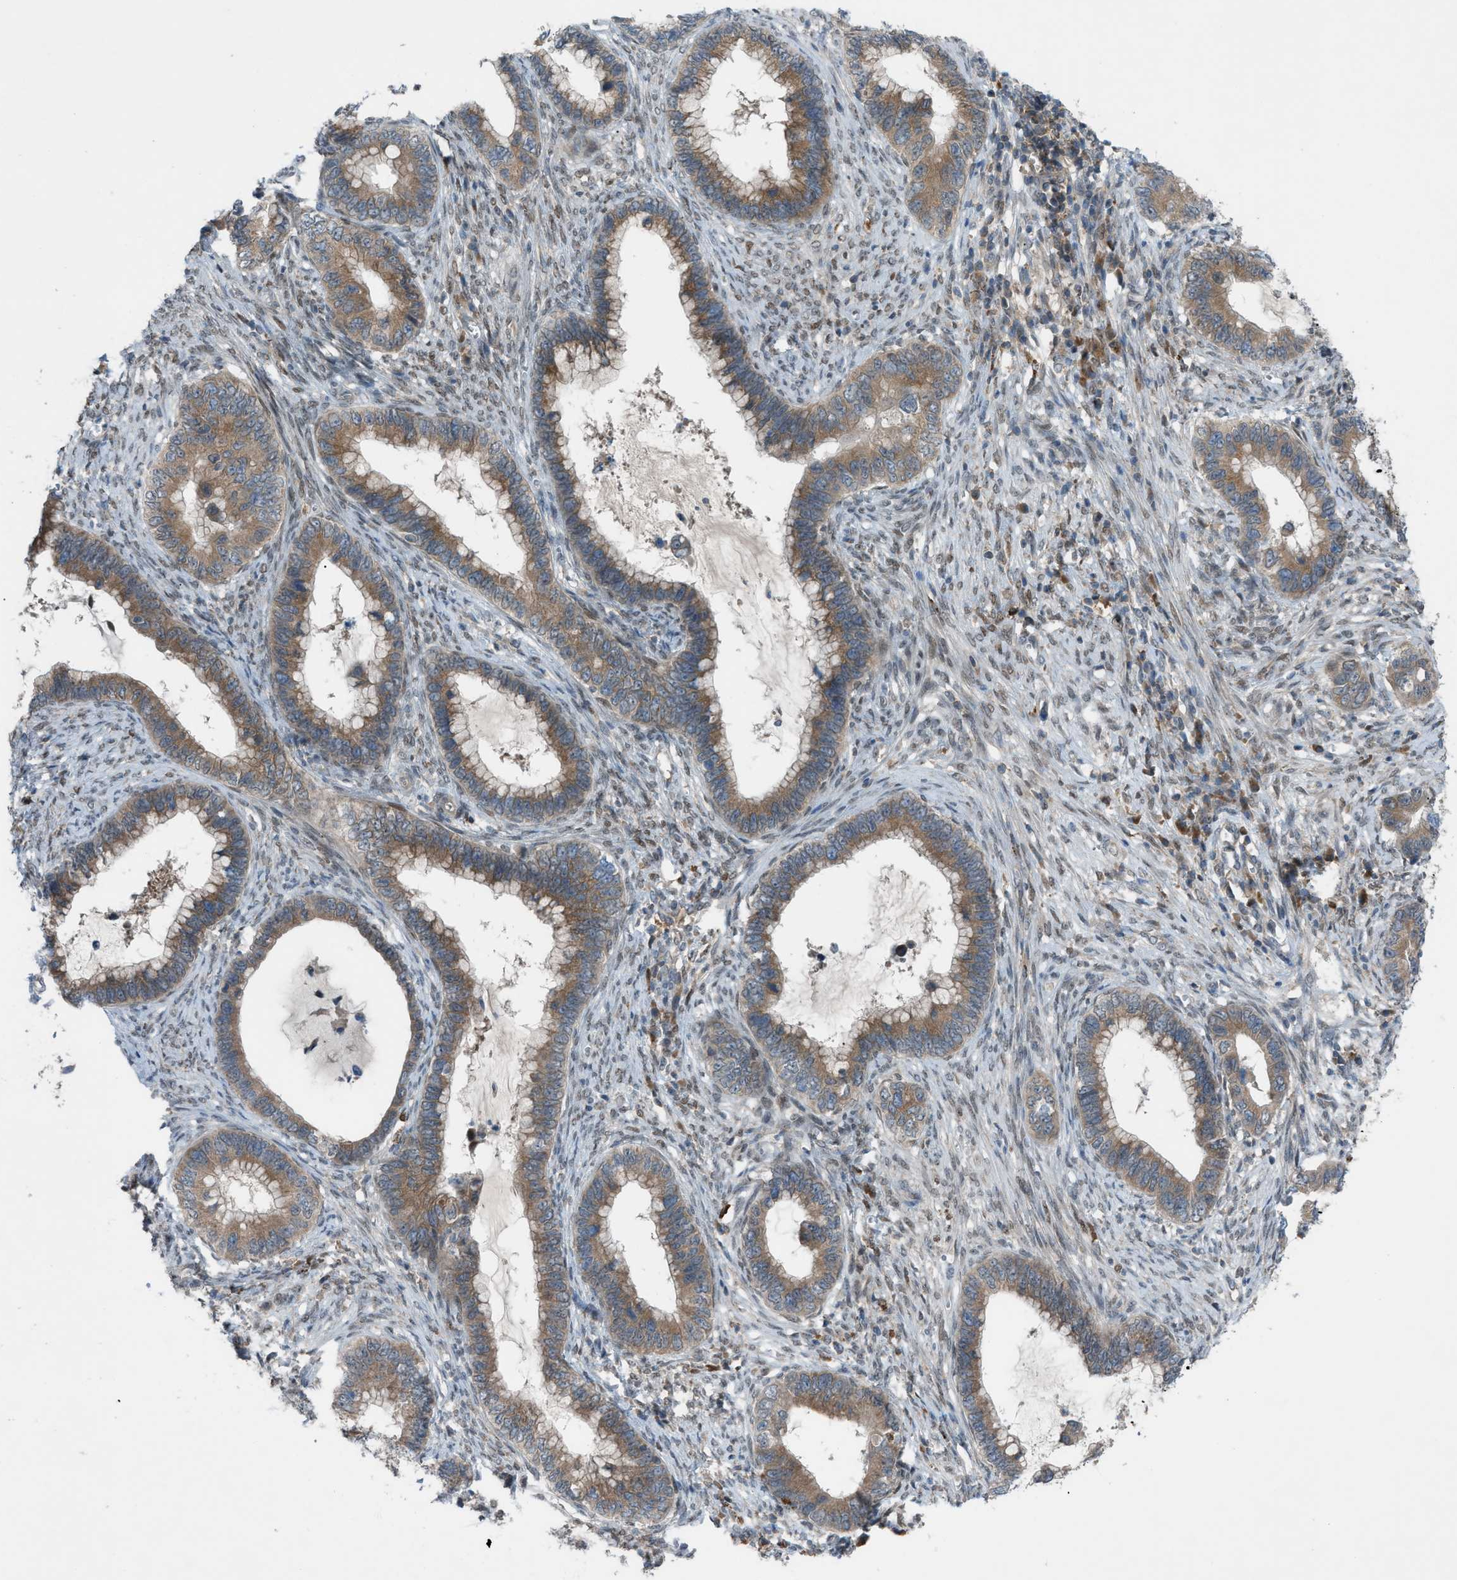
{"staining": {"intensity": "moderate", "quantity": ">75%", "location": "cytoplasmic/membranous"}, "tissue": "cervical cancer", "cell_type": "Tumor cells", "image_type": "cancer", "snomed": [{"axis": "morphology", "description": "Adenocarcinoma, NOS"}, {"axis": "topography", "description": "Cervix"}], "caption": "Protein positivity by immunohistochemistry exhibits moderate cytoplasmic/membranous staining in about >75% of tumor cells in cervical adenocarcinoma.", "gene": "DYRK1A", "patient": {"sex": "female", "age": 44}}